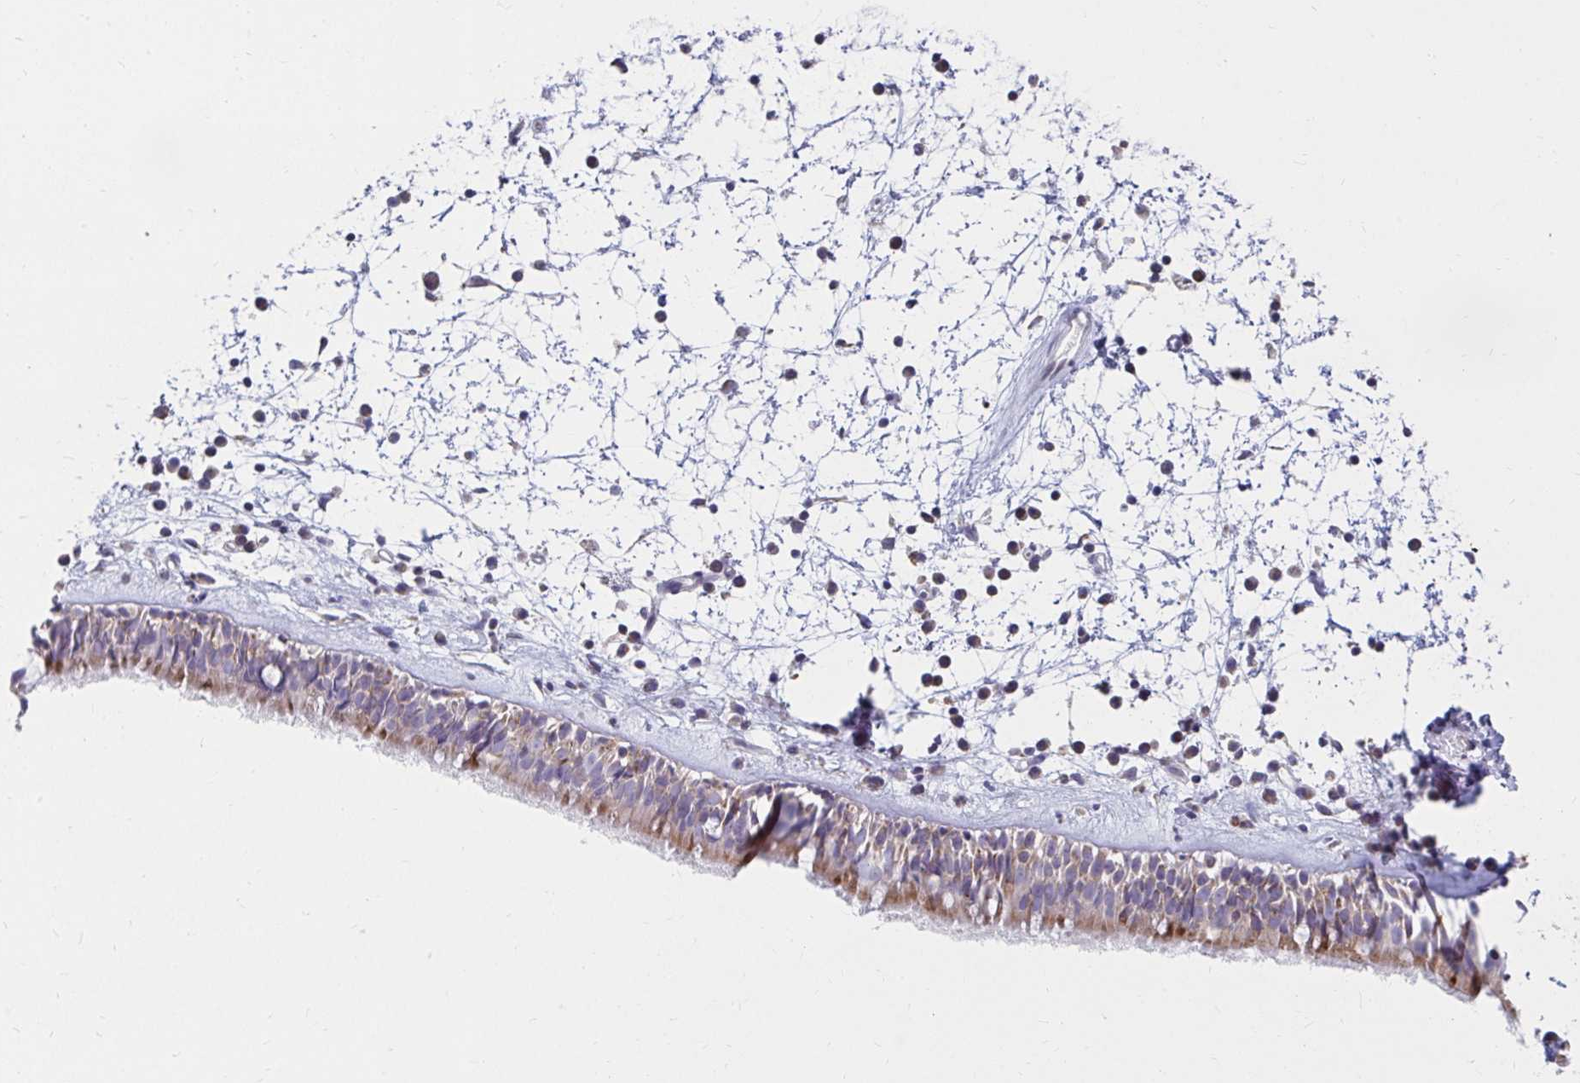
{"staining": {"intensity": "strong", "quantity": ">75%", "location": "cytoplasmic/membranous"}, "tissue": "nasopharynx", "cell_type": "Respiratory epithelial cells", "image_type": "normal", "snomed": [{"axis": "morphology", "description": "Normal tissue, NOS"}, {"axis": "topography", "description": "Nasopharynx"}], "caption": "Brown immunohistochemical staining in unremarkable nasopharynx exhibits strong cytoplasmic/membranous expression in about >75% of respiratory epithelial cells.", "gene": "EXOC5", "patient": {"sex": "male", "age": 24}}